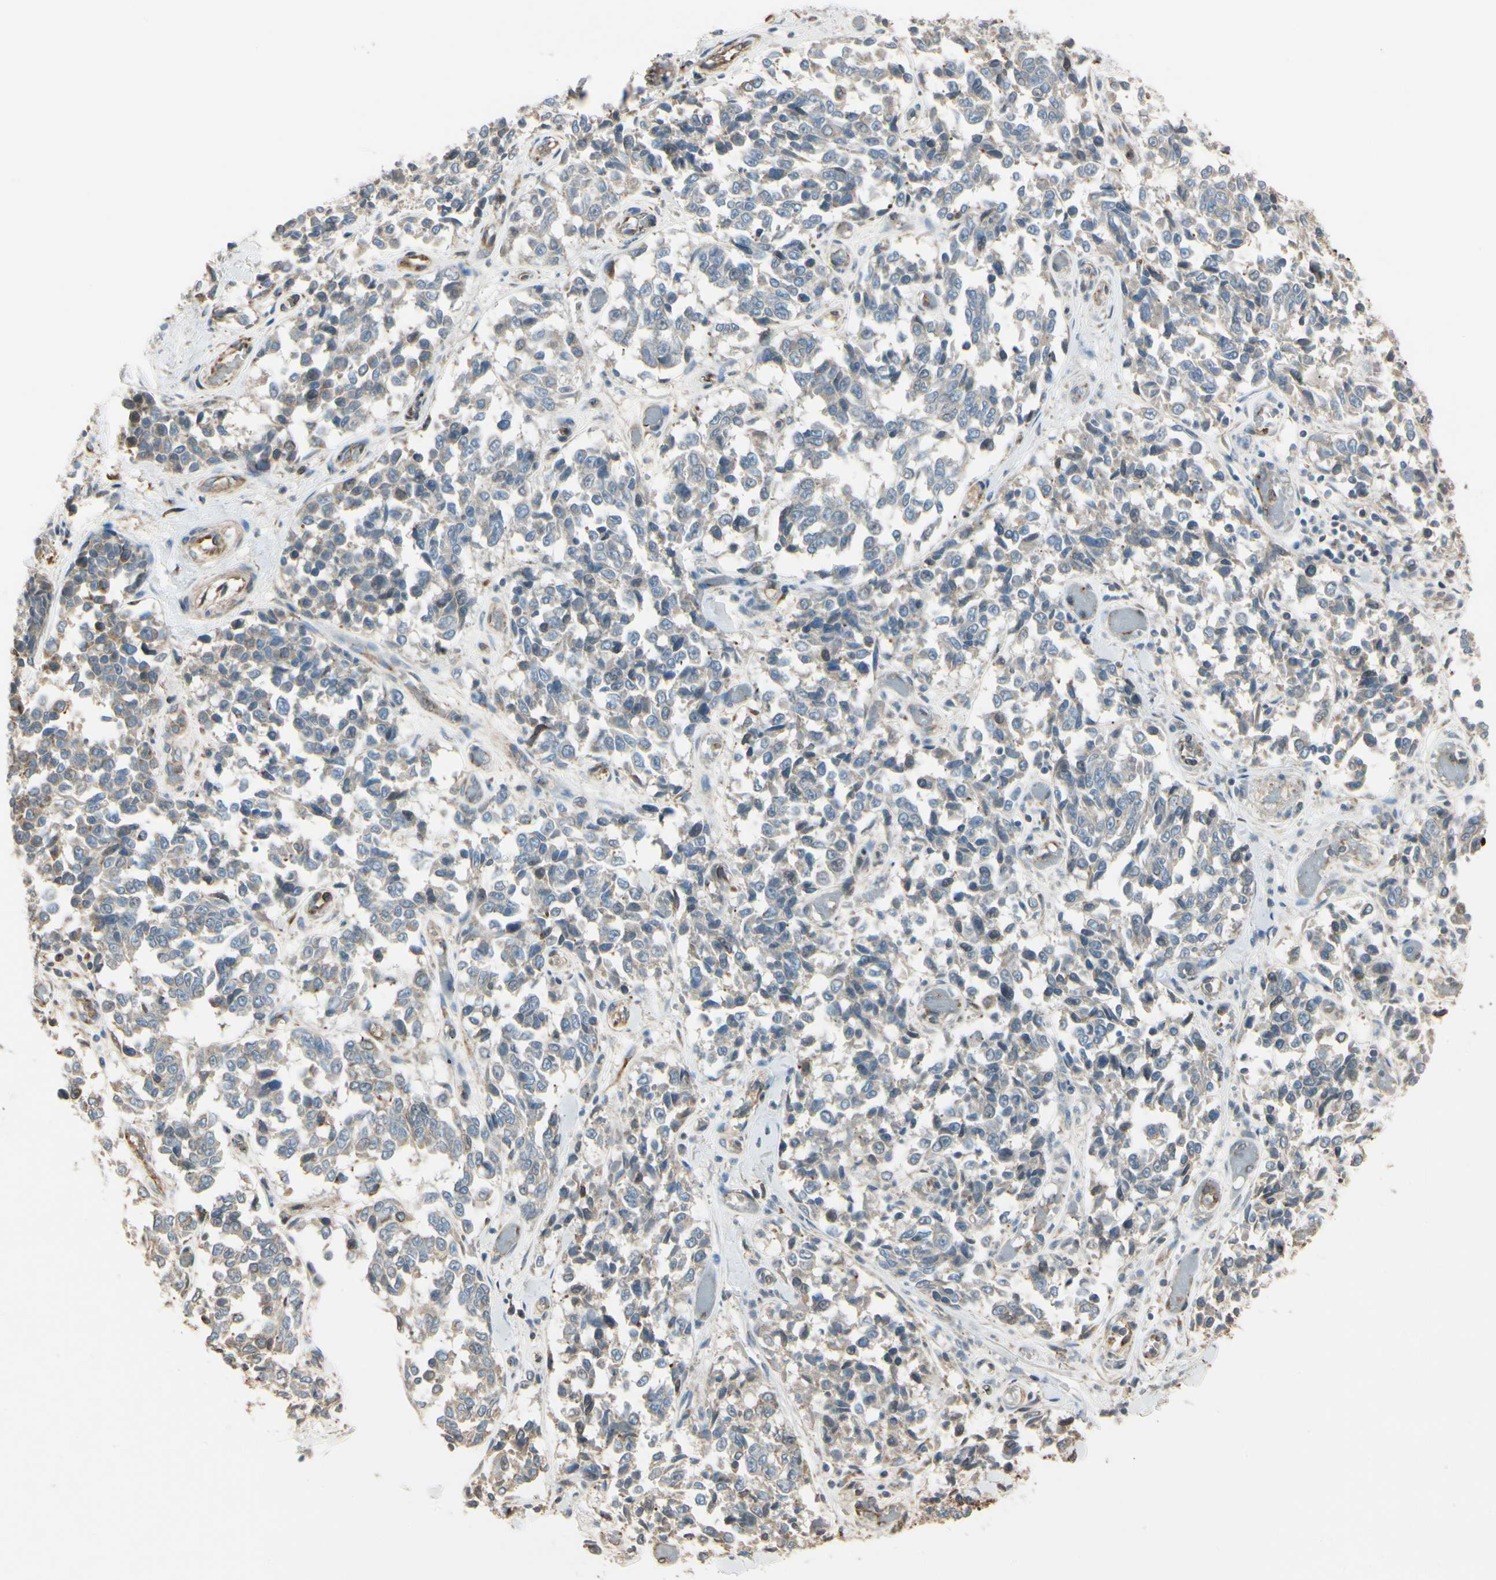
{"staining": {"intensity": "negative", "quantity": "none", "location": "none"}, "tissue": "melanoma", "cell_type": "Tumor cells", "image_type": "cancer", "snomed": [{"axis": "morphology", "description": "Malignant melanoma, NOS"}, {"axis": "topography", "description": "Skin"}], "caption": "This is a image of immunohistochemistry staining of malignant melanoma, which shows no staining in tumor cells.", "gene": "NUCB2", "patient": {"sex": "female", "age": 64}}